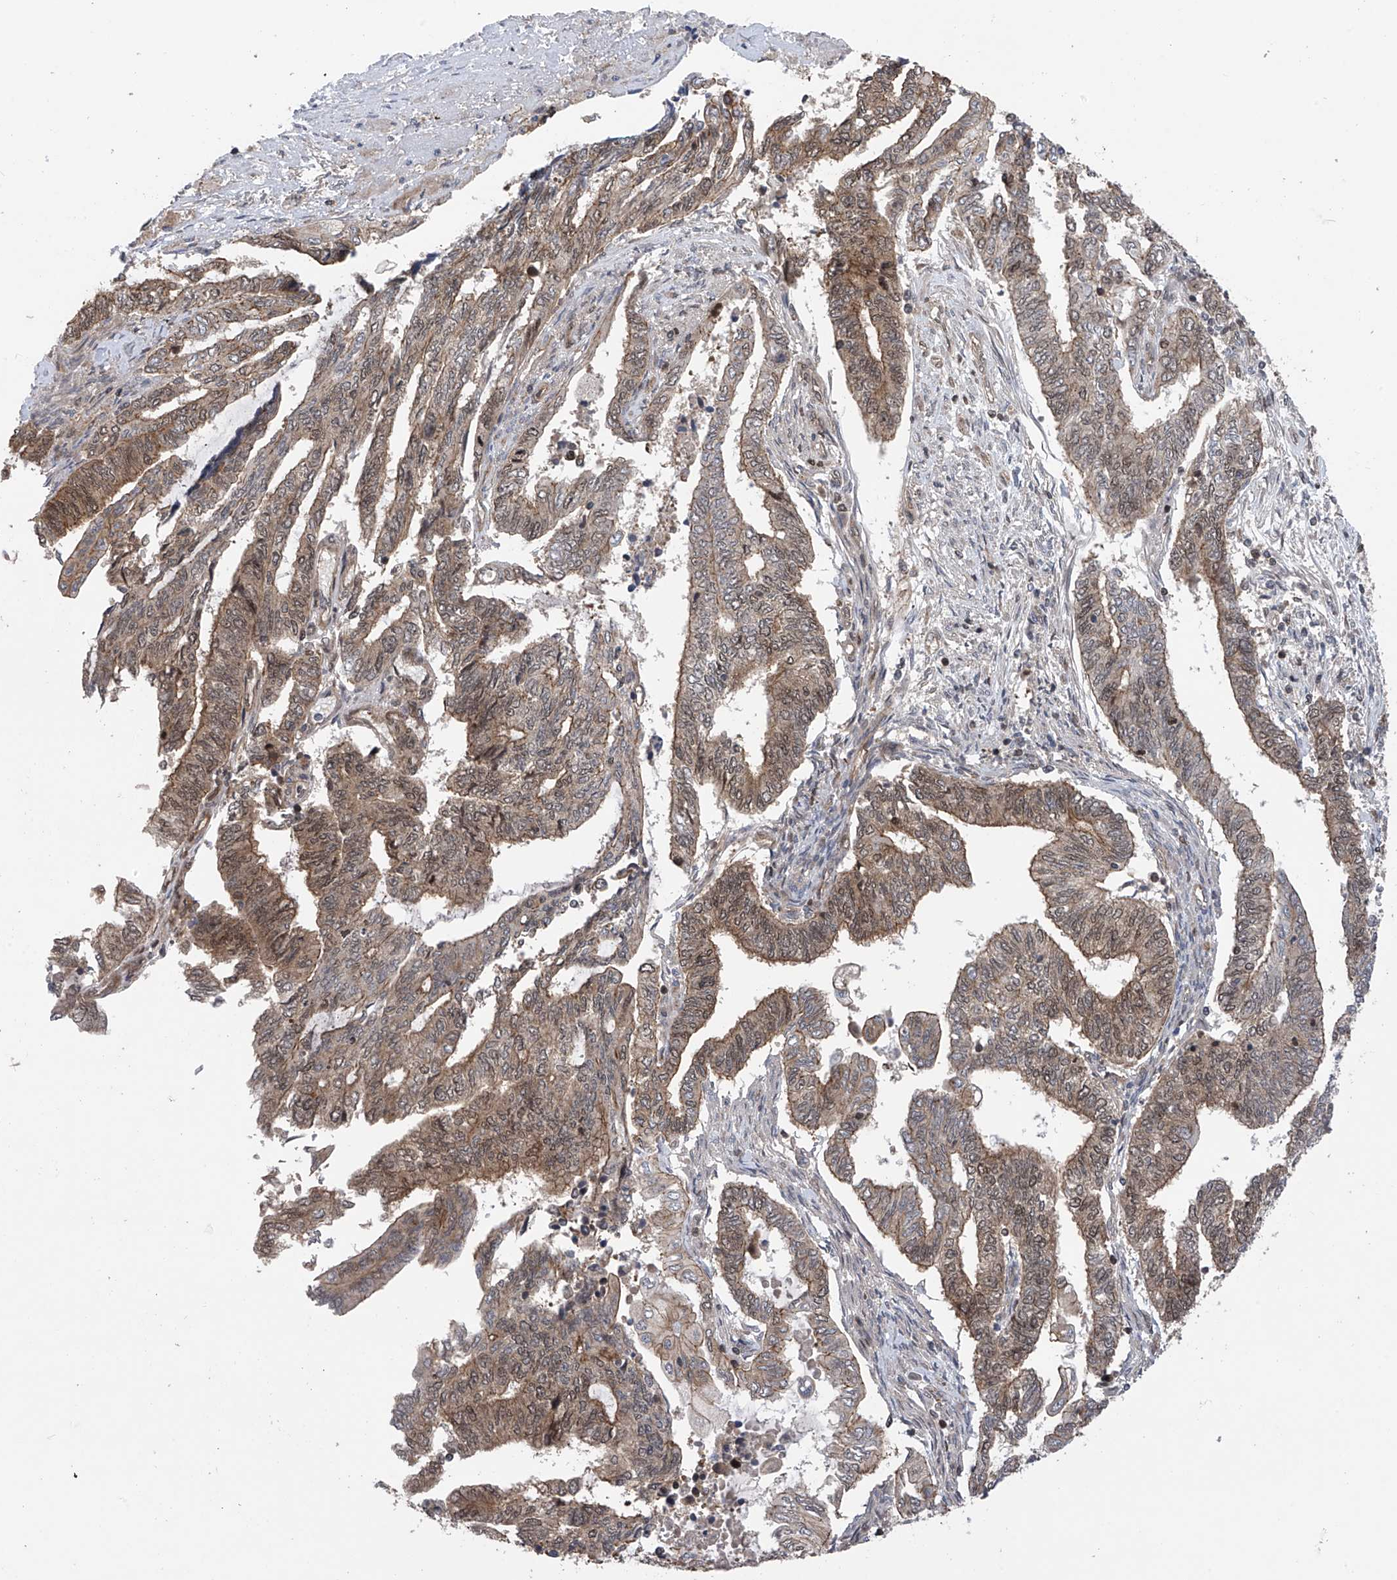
{"staining": {"intensity": "weak", "quantity": "25%-75%", "location": "cytoplasmic/membranous"}, "tissue": "endometrial cancer", "cell_type": "Tumor cells", "image_type": "cancer", "snomed": [{"axis": "morphology", "description": "Adenocarcinoma, NOS"}, {"axis": "topography", "description": "Uterus"}, {"axis": "topography", "description": "Endometrium"}], "caption": "Approximately 25%-75% of tumor cells in endometrial cancer display weak cytoplasmic/membranous protein positivity as visualized by brown immunohistochemical staining.", "gene": "DNAJC9", "patient": {"sex": "female", "age": 70}}